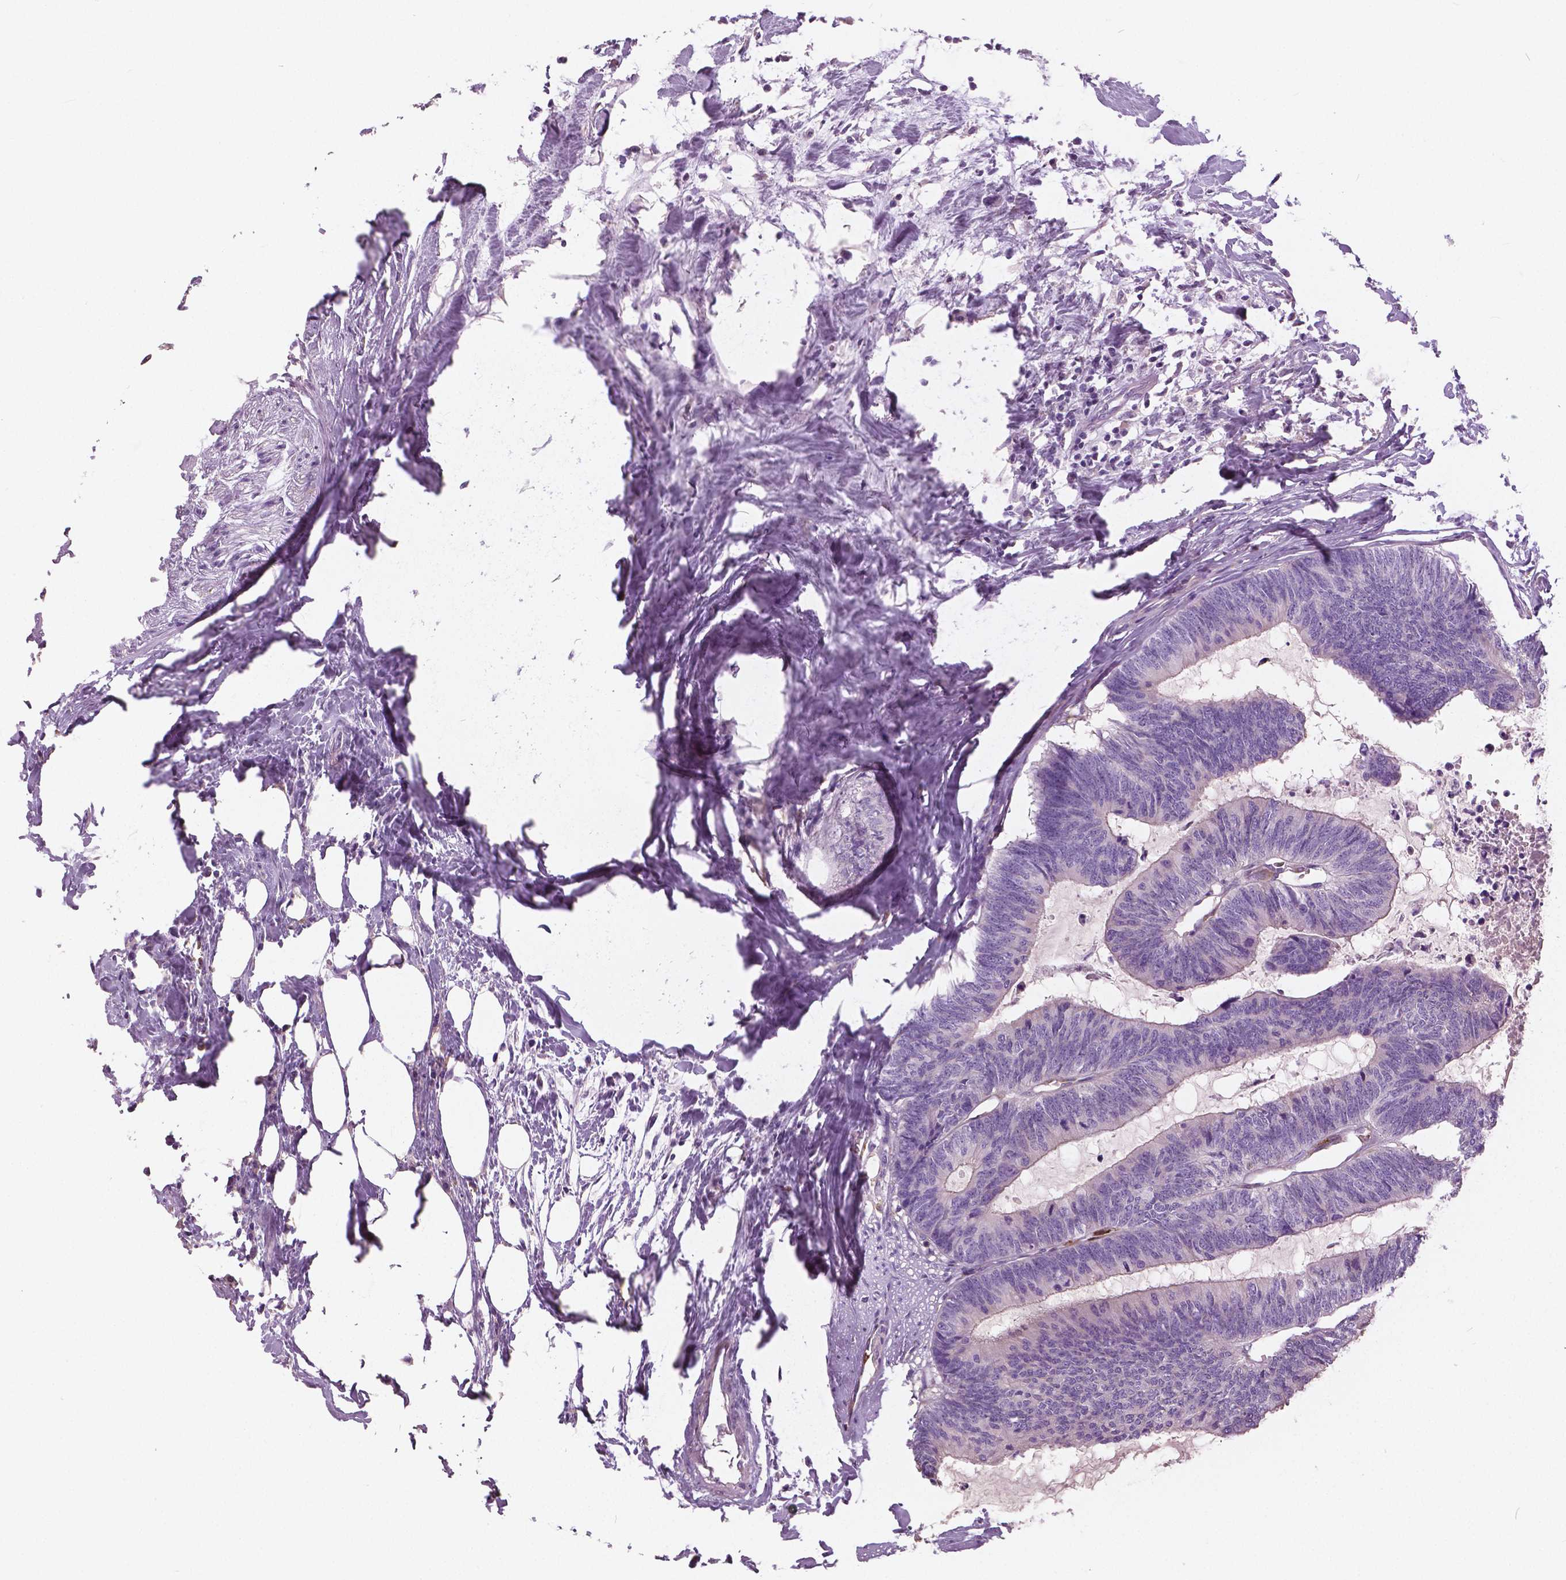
{"staining": {"intensity": "negative", "quantity": "none", "location": "none"}, "tissue": "colorectal cancer", "cell_type": "Tumor cells", "image_type": "cancer", "snomed": [{"axis": "morphology", "description": "Adenocarcinoma, NOS"}, {"axis": "topography", "description": "Colon"}, {"axis": "topography", "description": "Rectum"}], "caption": "Immunohistochemistry (IHC) histopathology image of human colorectal cancer (adenocarcinoma) stained for a protein (brown), which shows no staining in tumor cells.", "gene": "SERPINI1", "patient": {"sex": "male", "age": 57}}